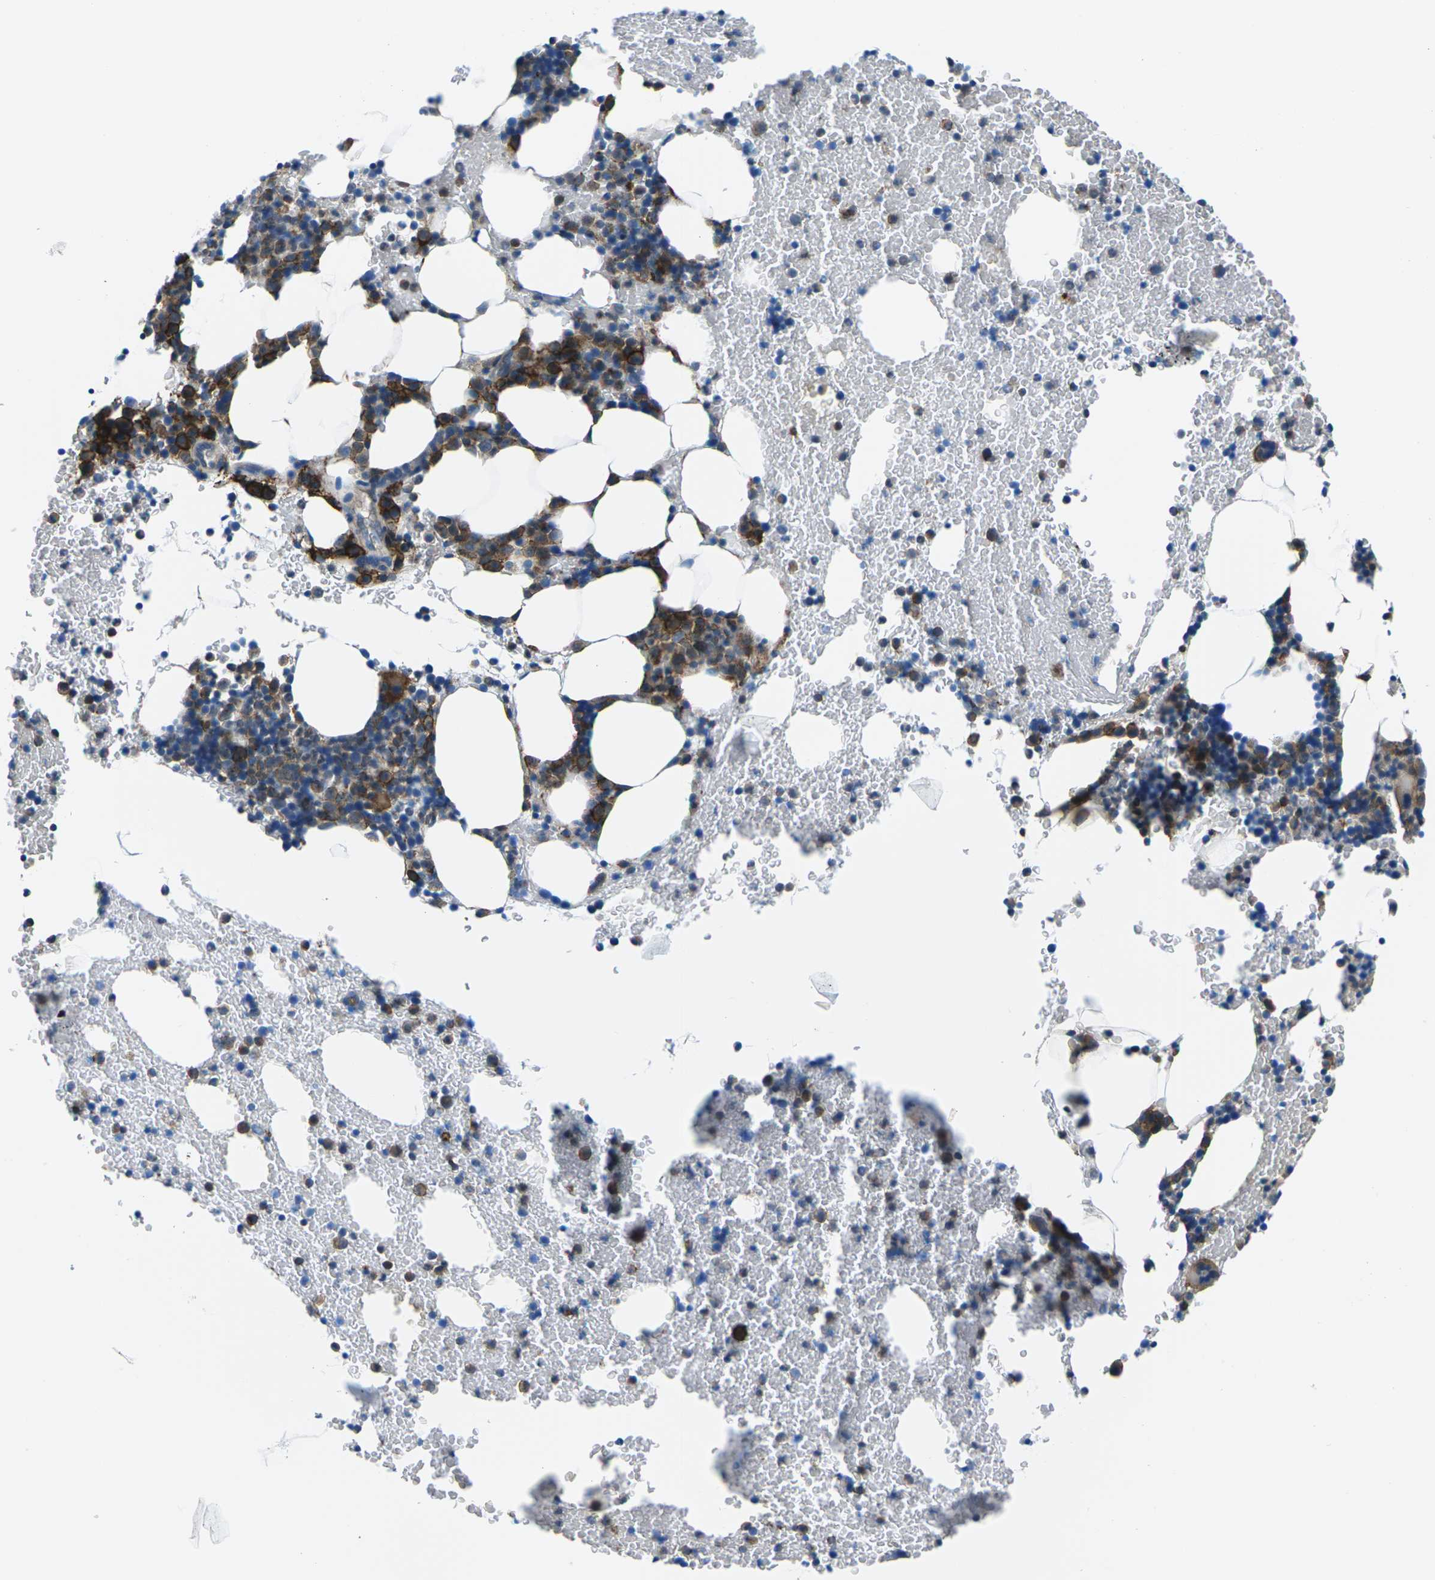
{"staining": {"intensity": "strong", "quantity": "25%-75%", "location": "cytoplasmic/membranous"}, "tissue": "bone marrow", "cell_type": "Hematopoietic cells", "image_type": "normal", "snomed": [{"axis": "morphology", "description": "Normal tissue, NOS"}, {"axis": "morphology", "description": "Inflammation, NOS"}, {"axis": "topography", "description": "Bone marrow"}], "caption": "Immunohistochemical staining of normal bone marrow demonstrates high levels of strong cytoplasmic/membranous positivity in about 25%-75% of hematopoietic cells.", "gene": "SOCS4", "patient": {"sex": "female", "age": 70}}